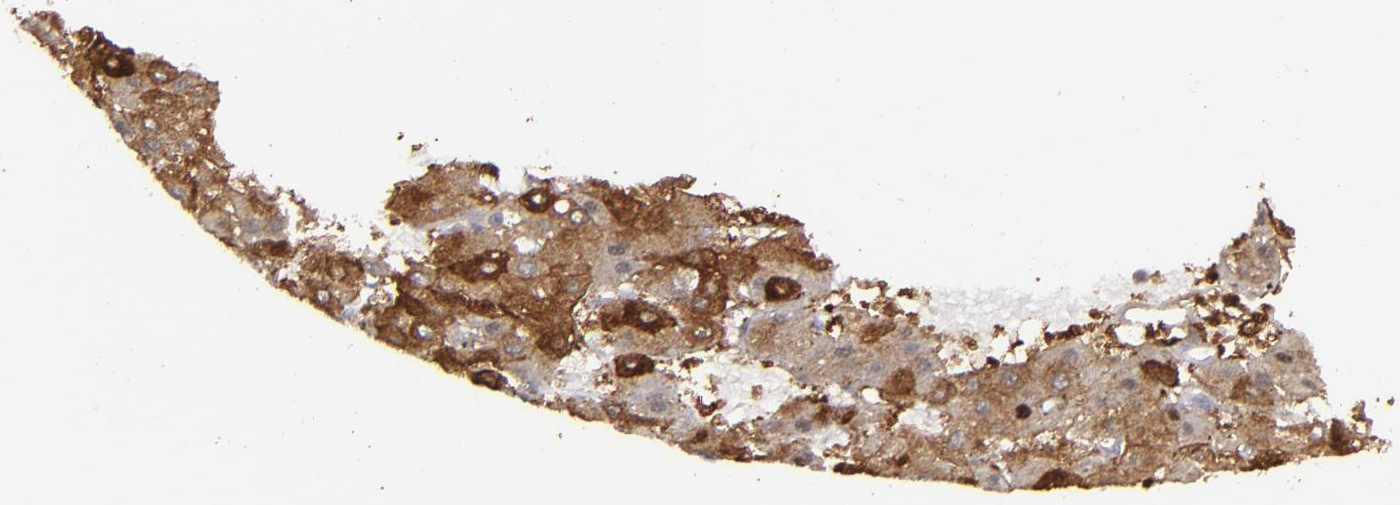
{"staining": {"intensity": "strong", "quantity": ">75%", "location": "cytoplasmic/membranous"}, "tissue": "liver cancer", "cell_type": "Tumor cells", "image_type": "cancer", "snomed": [{"axis": "morphology", "description": "Carcinoma, Hepatocellular, NOS"}, {"axis": "topography", "description": "Liver"}], "caption": "A high amount of strong cytoplasmic/membranous staining is identified in about >75% of tumor cells in liver cancer (hepatocellular carcinoma) tissue. (IHC, brightfield microscopy, high magnification).", "gene": "SEMA3G", "patient": {"sex": "female", "age": 52}}